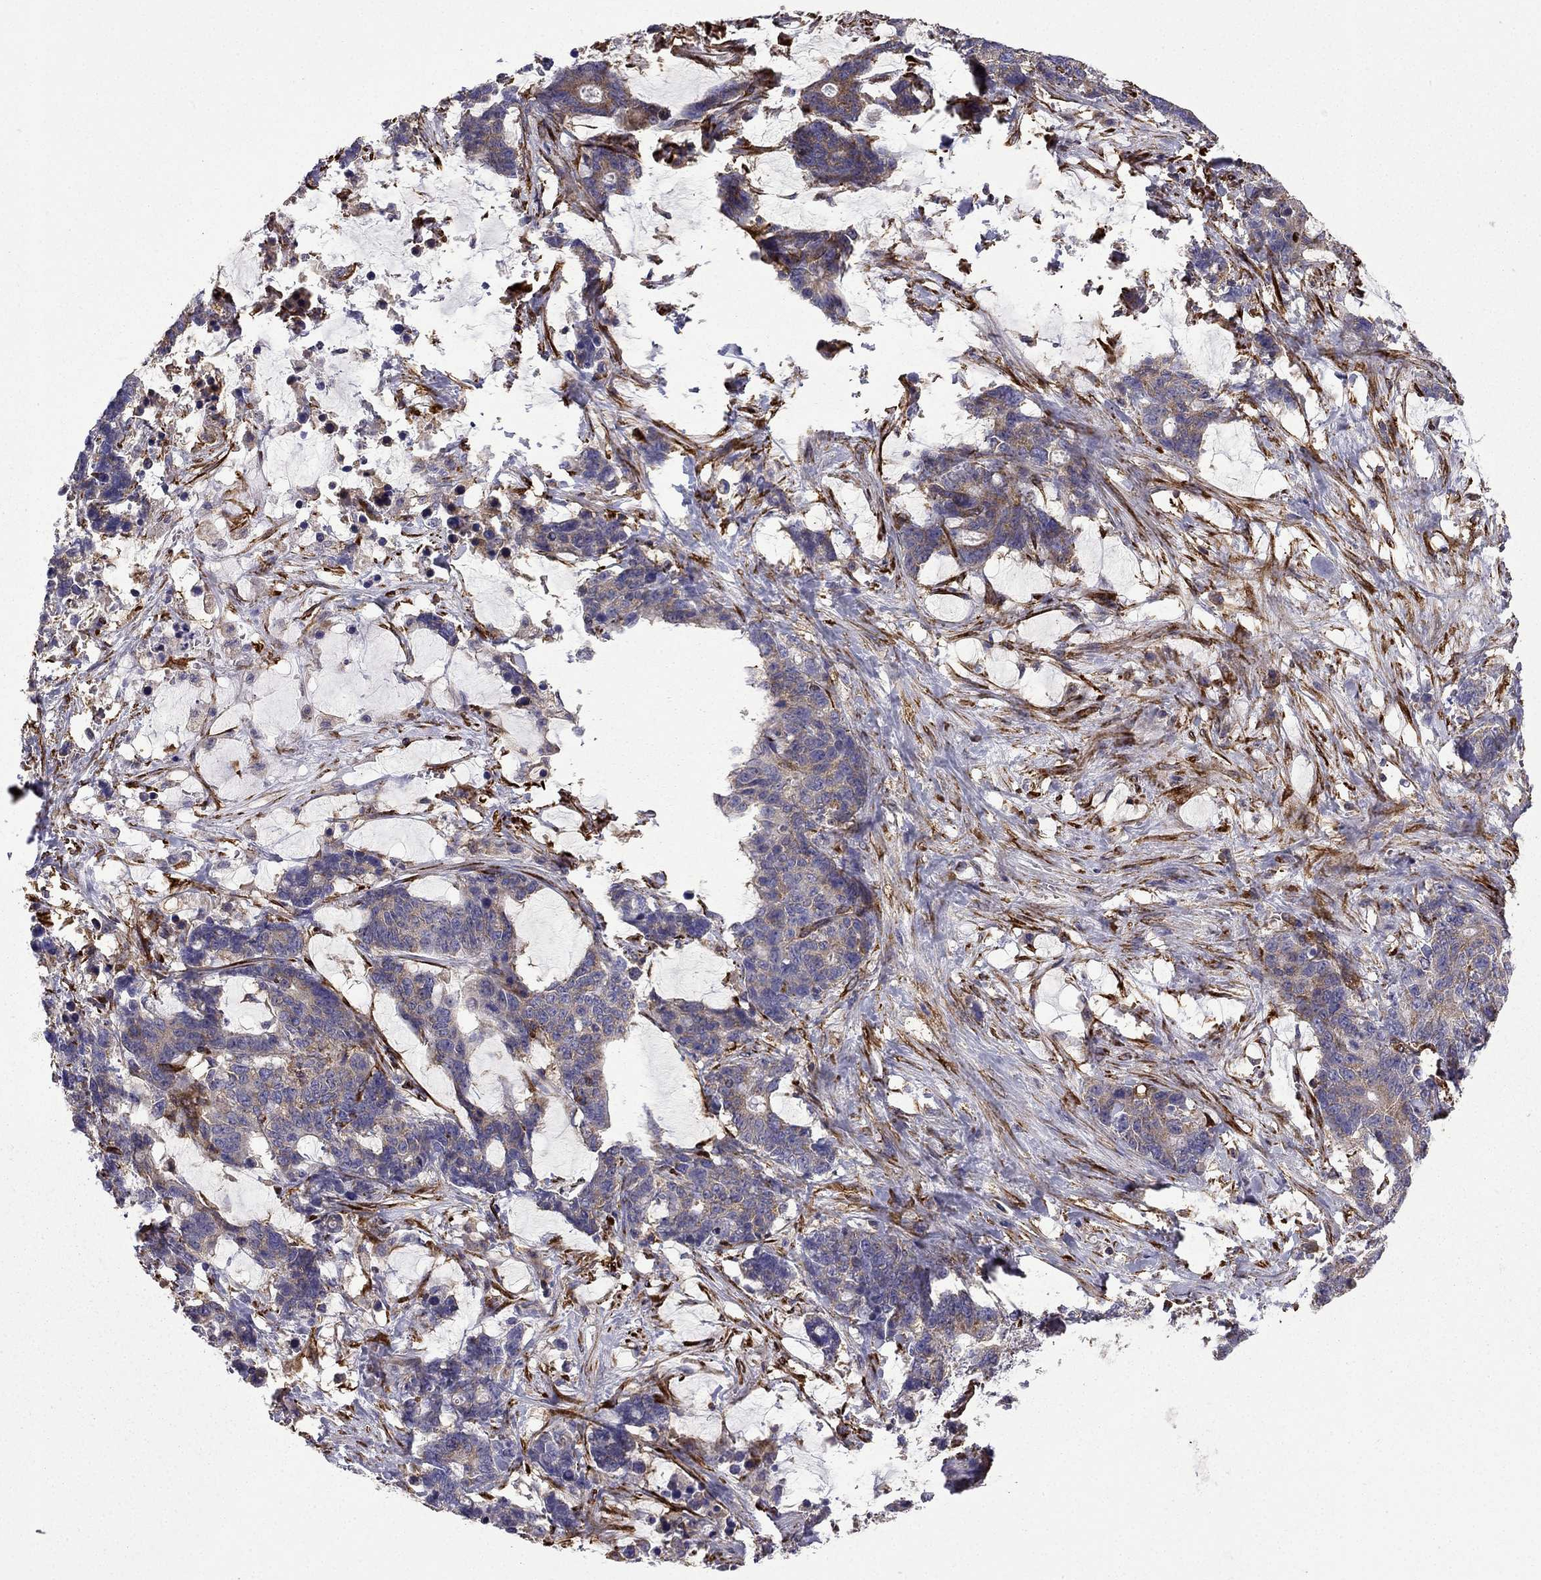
{"staining": {"intensity": "weak", "quantity": ">75%", "location": "cytoplasmic/membranous"}, "tissue": "stomach cancer", "cell_type": "Tumor cells", "image_type": "cancer", "snomed": [{"axis": "morphology", "description": "Normal tissue, NOS"}, {"axis": "morphology", "description": "Adenocarcinoma, NOS"}, {"axis": "topography", "description": "Stomach"}], "caption": "High-magnification brightfield microscopy of stomach adenocarcinoma stained with DAB (3,3'-diaminobenzidine) (brown) and counterstained with hematoxylin (blue). tumor cells exhibit weak cytoplasmic/membranous staining is present in about>75% of cells.", "gene": "MAP4", "patient": {"sex": "female", "age": 64}}